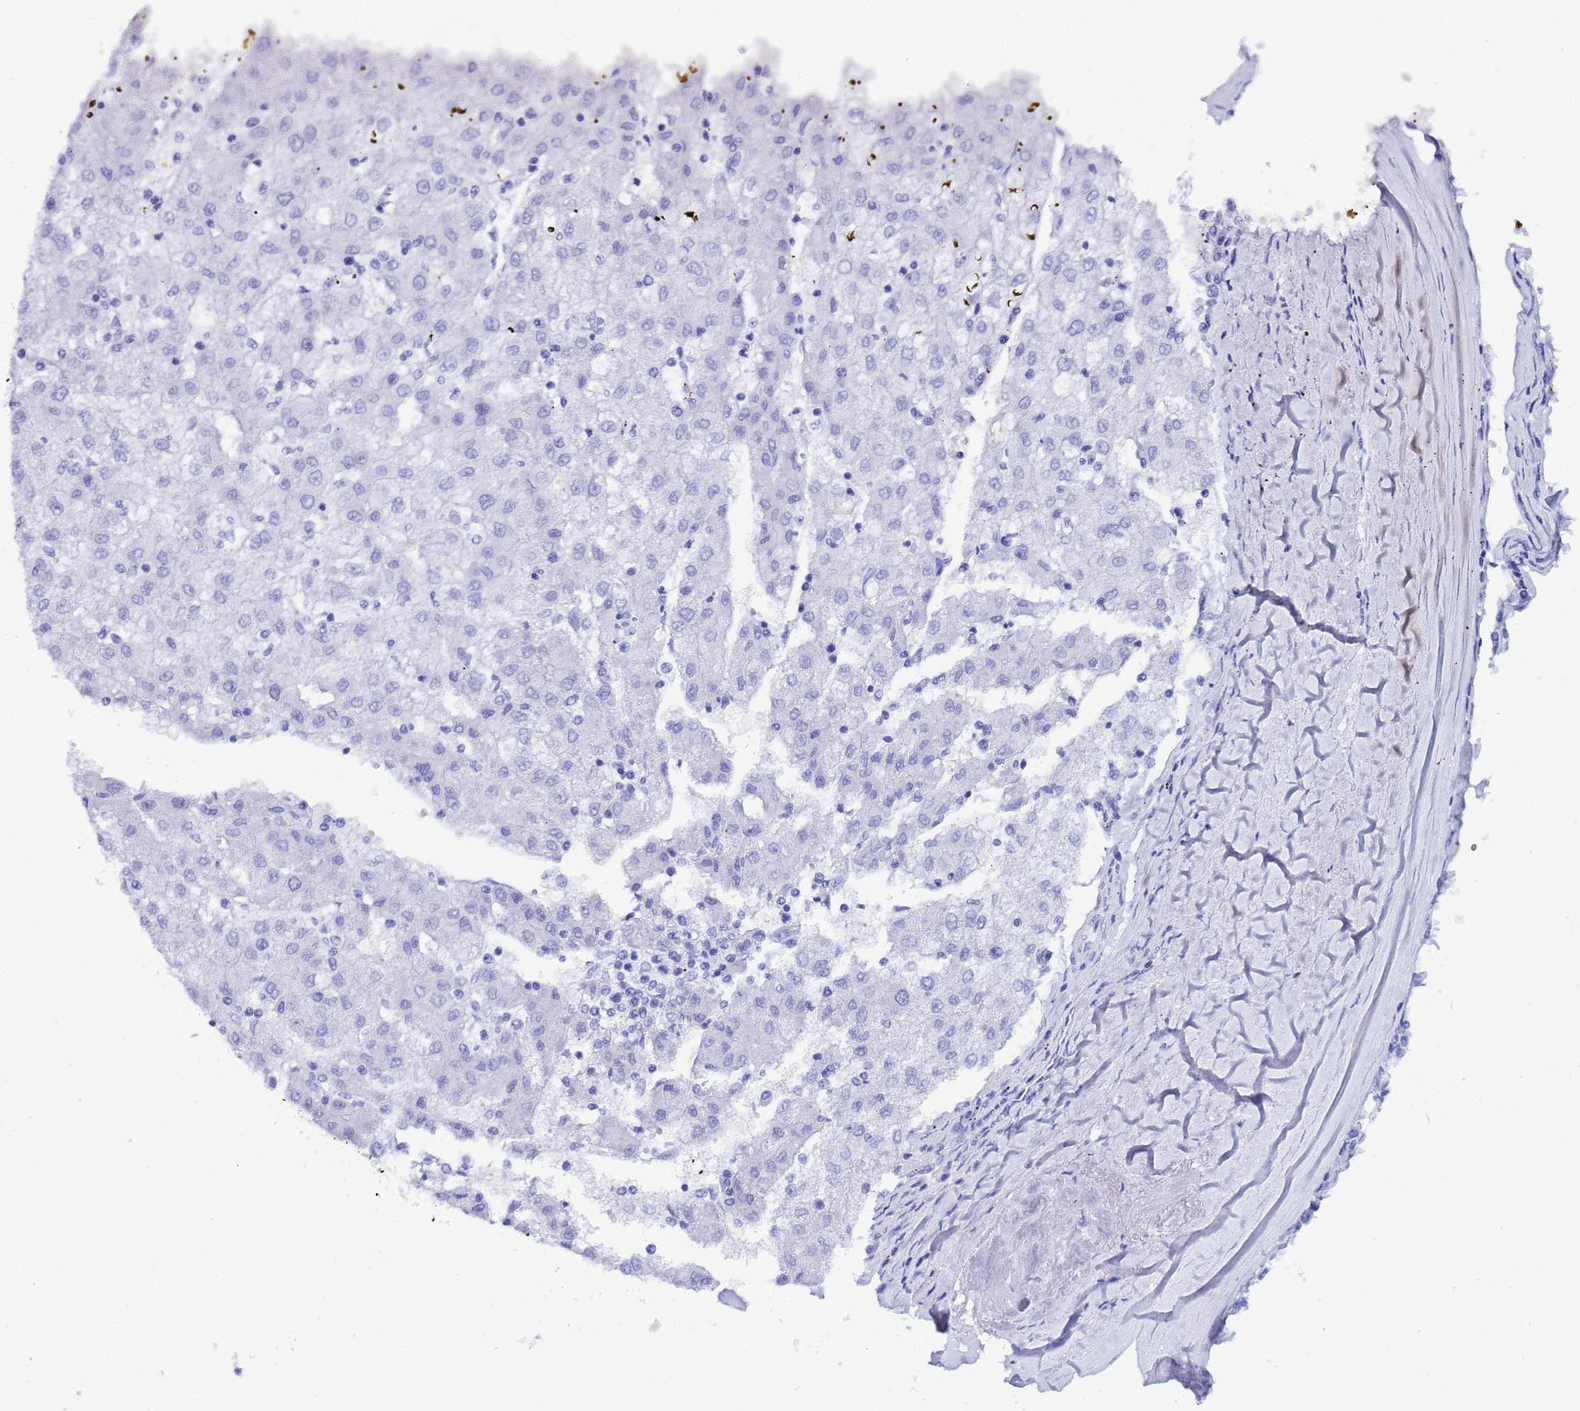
{"staining": {"intensity": "negative", "quantity": "none", "location": "none"}, "tissue": "liver cancer", "cell_type": "Tumor cells", "image_type": "cancer", "snomed": [{"axis": "morphology", "description": "Carcinoma, Hepatocellular, NOS"}, {"axis": "topography", "description": "Liver"}], "caption": "This is an IHC photomicrograph of liver cancer (hepatocellular carcinoma). There is no staining in tumor cells.", "gene": "CTRC", "patient": {"sex": "male", "age": 72}}